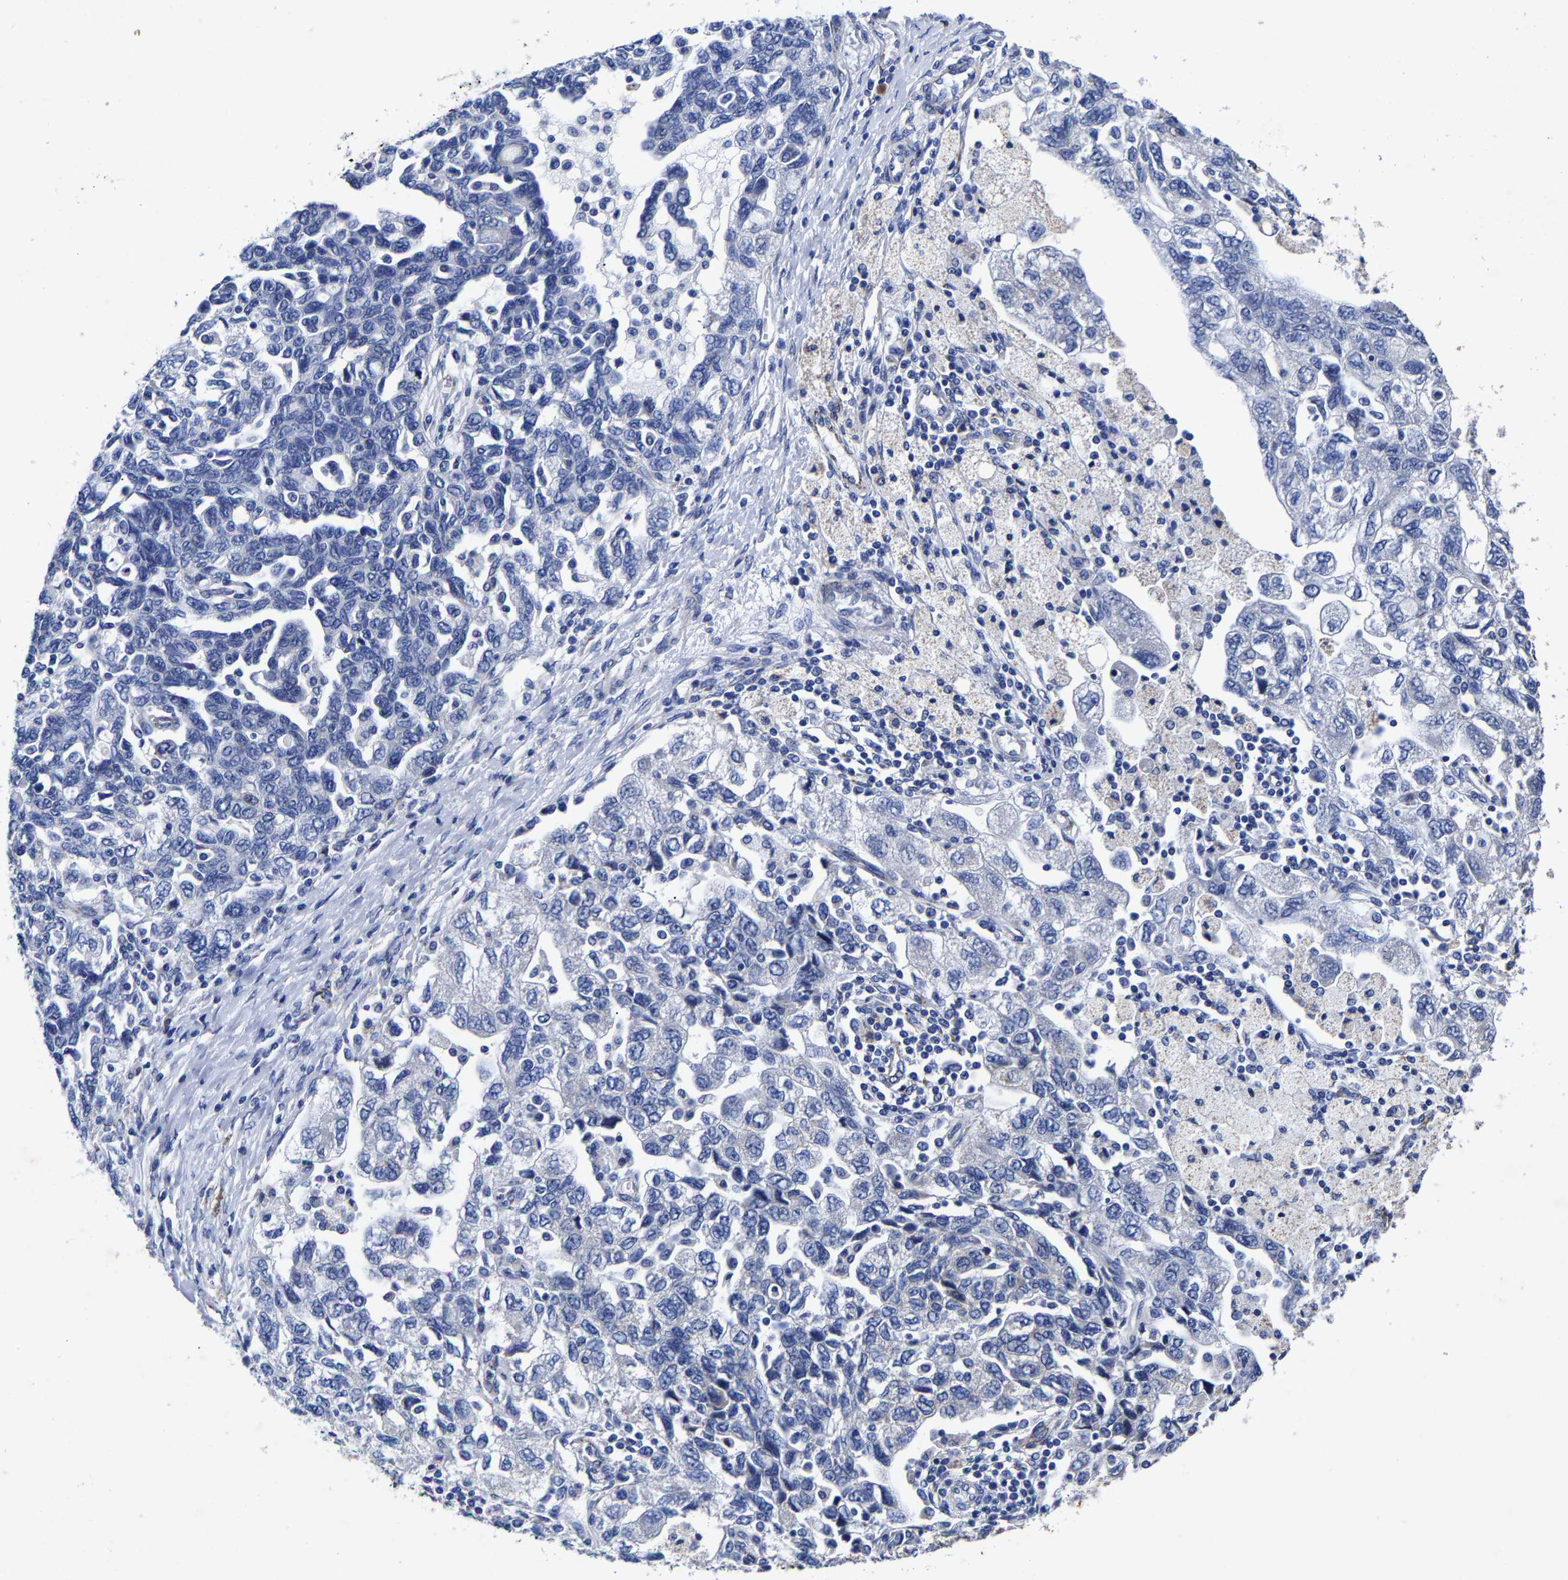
{"staining": {"intensity": "negative", "quantity": "none", "location": "none"}, "tissue": "ovarian cancer", "cell_type": "Tumor cells", "image_type": "cancer", "snomed": [{"axis": "morphology", "description": "Carcinoma, NOS"}, {"axis": "morphology", "description": "Cystadenocarcinoma, serous, NOS"}, {"axis": "topography", "description": "Ovary"}], "caption": "Immunohistochemistry (IHC) of ovarian cancer (carcinoma) displays no positivity in tumor cells.", "gene": "AASS", "patient": {"sex": "female", "age": 69}}